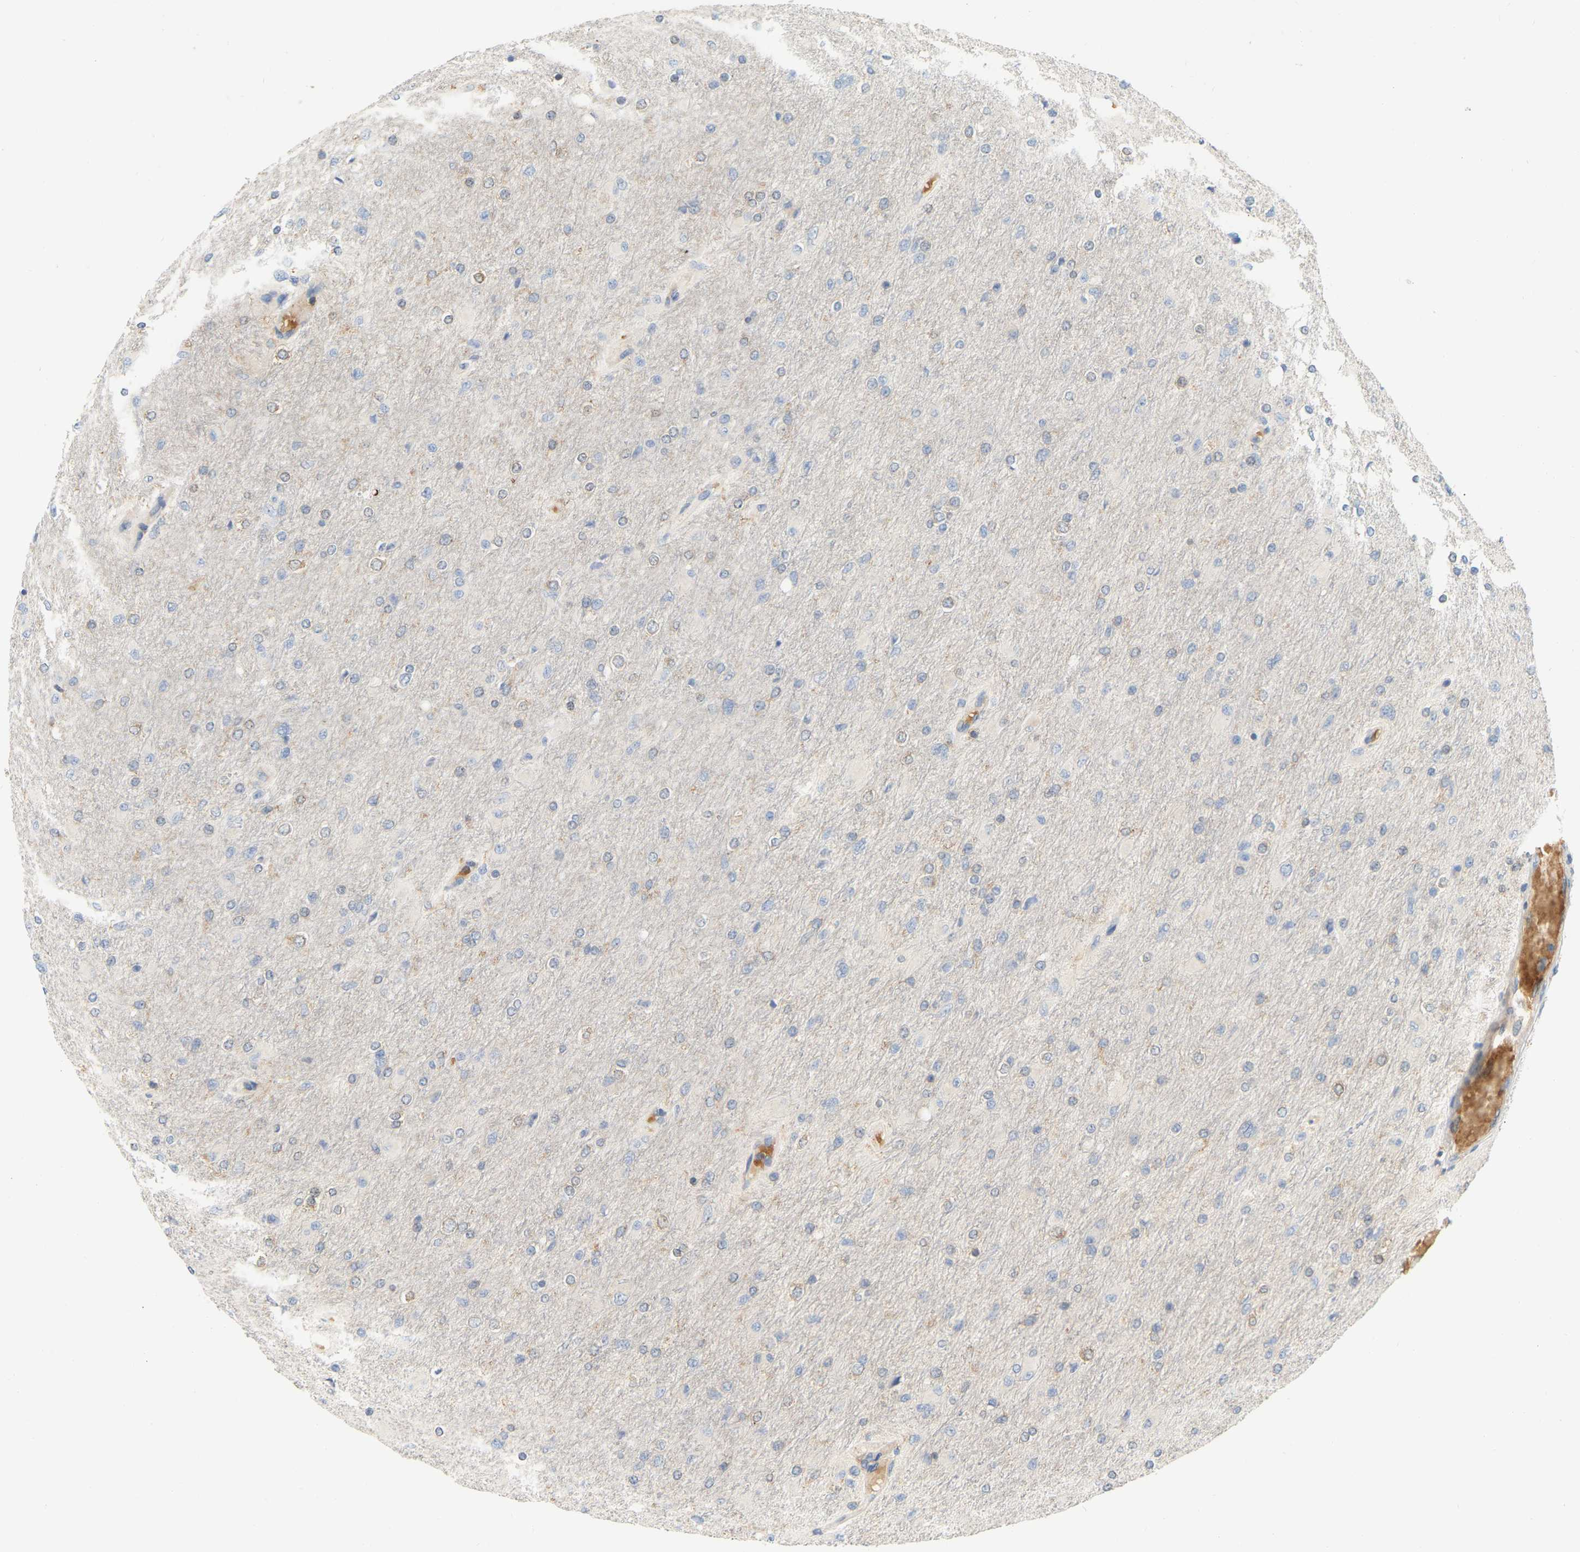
{"staining": {"intensity": "negative", "quantity": "none", "location": "none"}, "tissue": "glioma", "cell_type": "Tumor cells", "image_type": "cancer", "snomed": [{"axis": "morphology", "description": "Glioma, malignant, High grade"}, {"axis": "topography", "description": "Cerebral cortex"}], "caption": "Malignant glioma (high-grade) was stained to show a protein in brown. There is no significant positivity in tumor cells.", "gene": "AKAP13", "patient": {"sex": "female", "age": 36}}